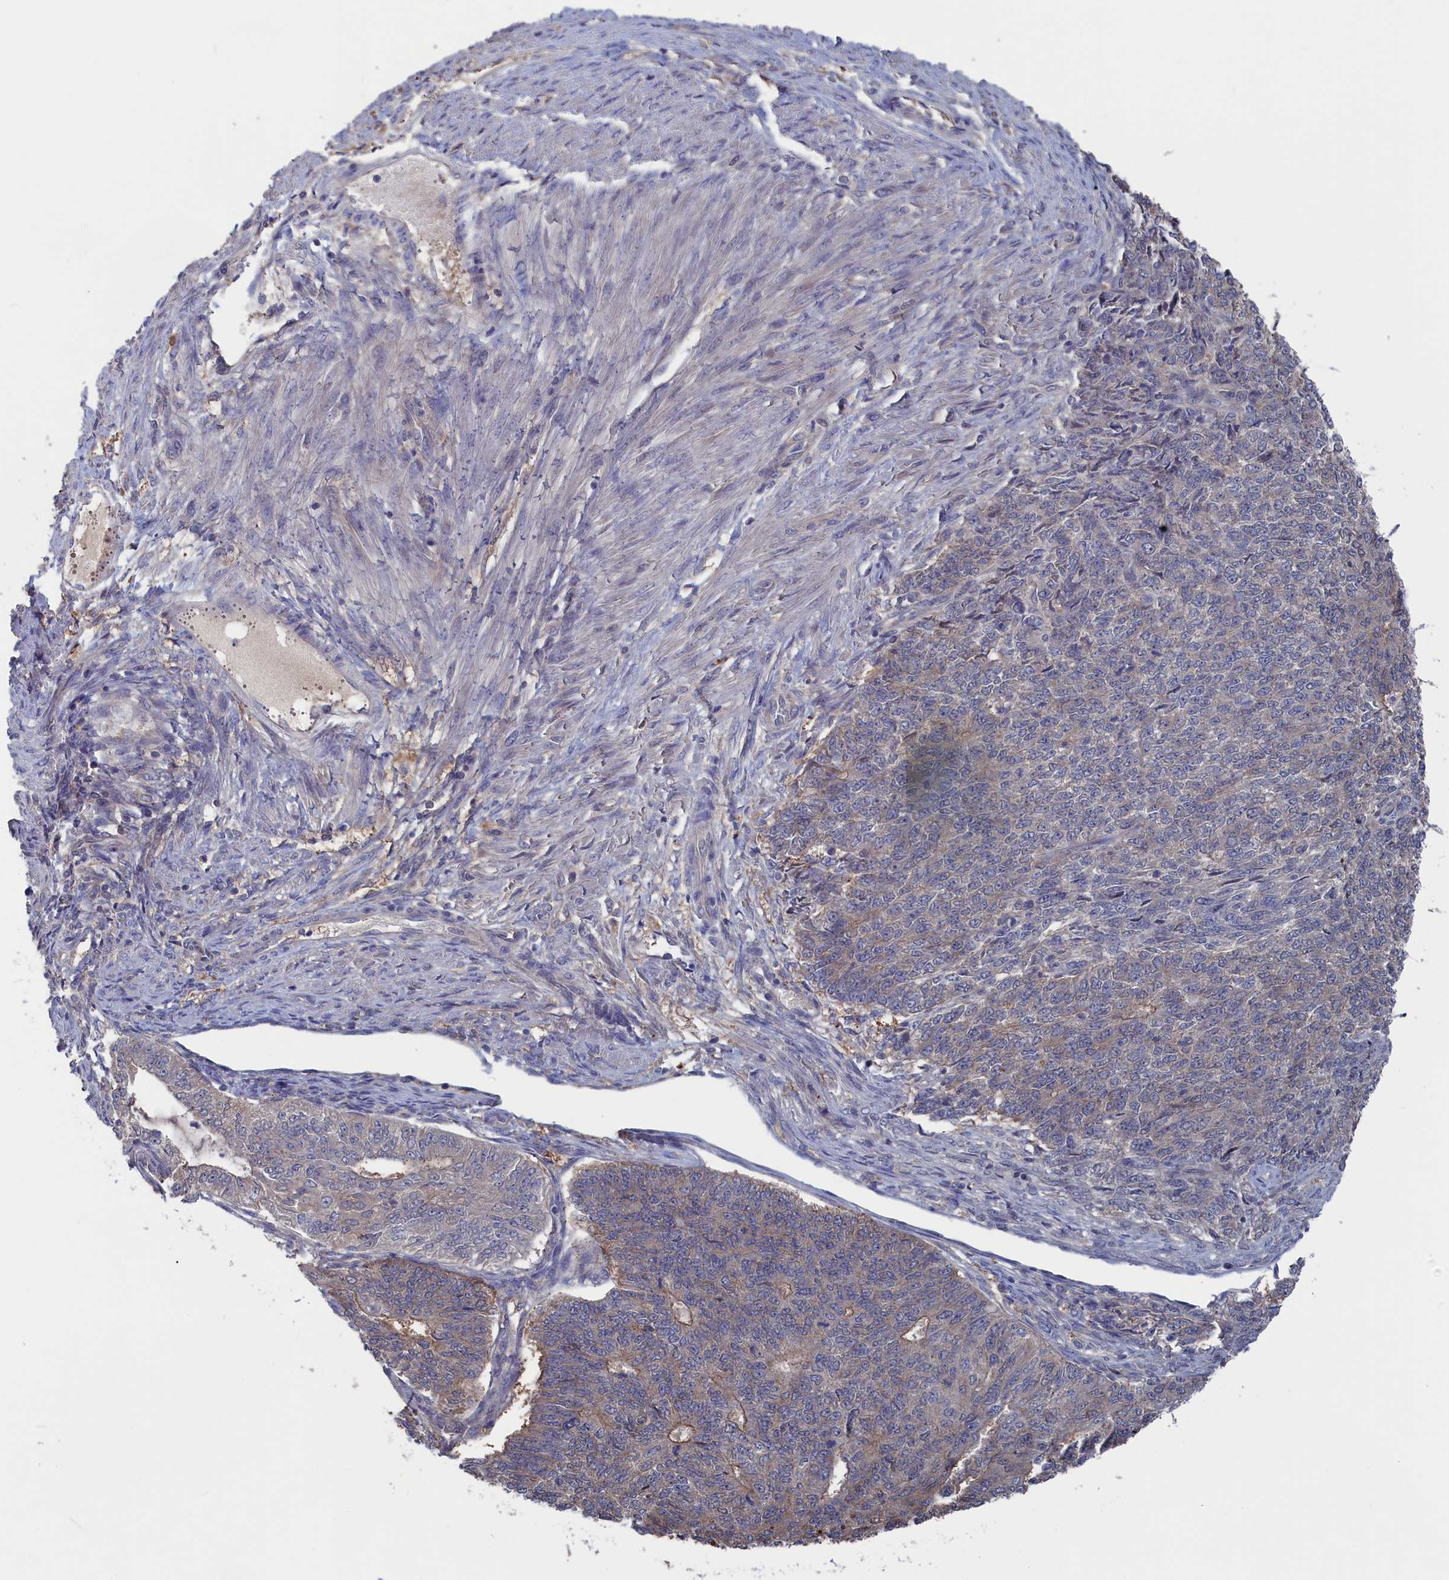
{"staining": {"intensity": "weak", "quantity": "<25%", "location": "cytoplasmic/membranous"}, "tissue": "endometrial cancer", "cell_type": "Tumor cells", "image_type": "cancer", "snomed": [{"axis": "morphology", "description": "Adenocarcinoma, NOS"}, {"axis": "topography", "description": "Endometrium"}], "caption": "DAB immunohistochemical staining of human endometrial cancer shows no significant staining in tumor cells.", "gene": "NUTF2", "patient": {"sex": "female", "age": 32}}